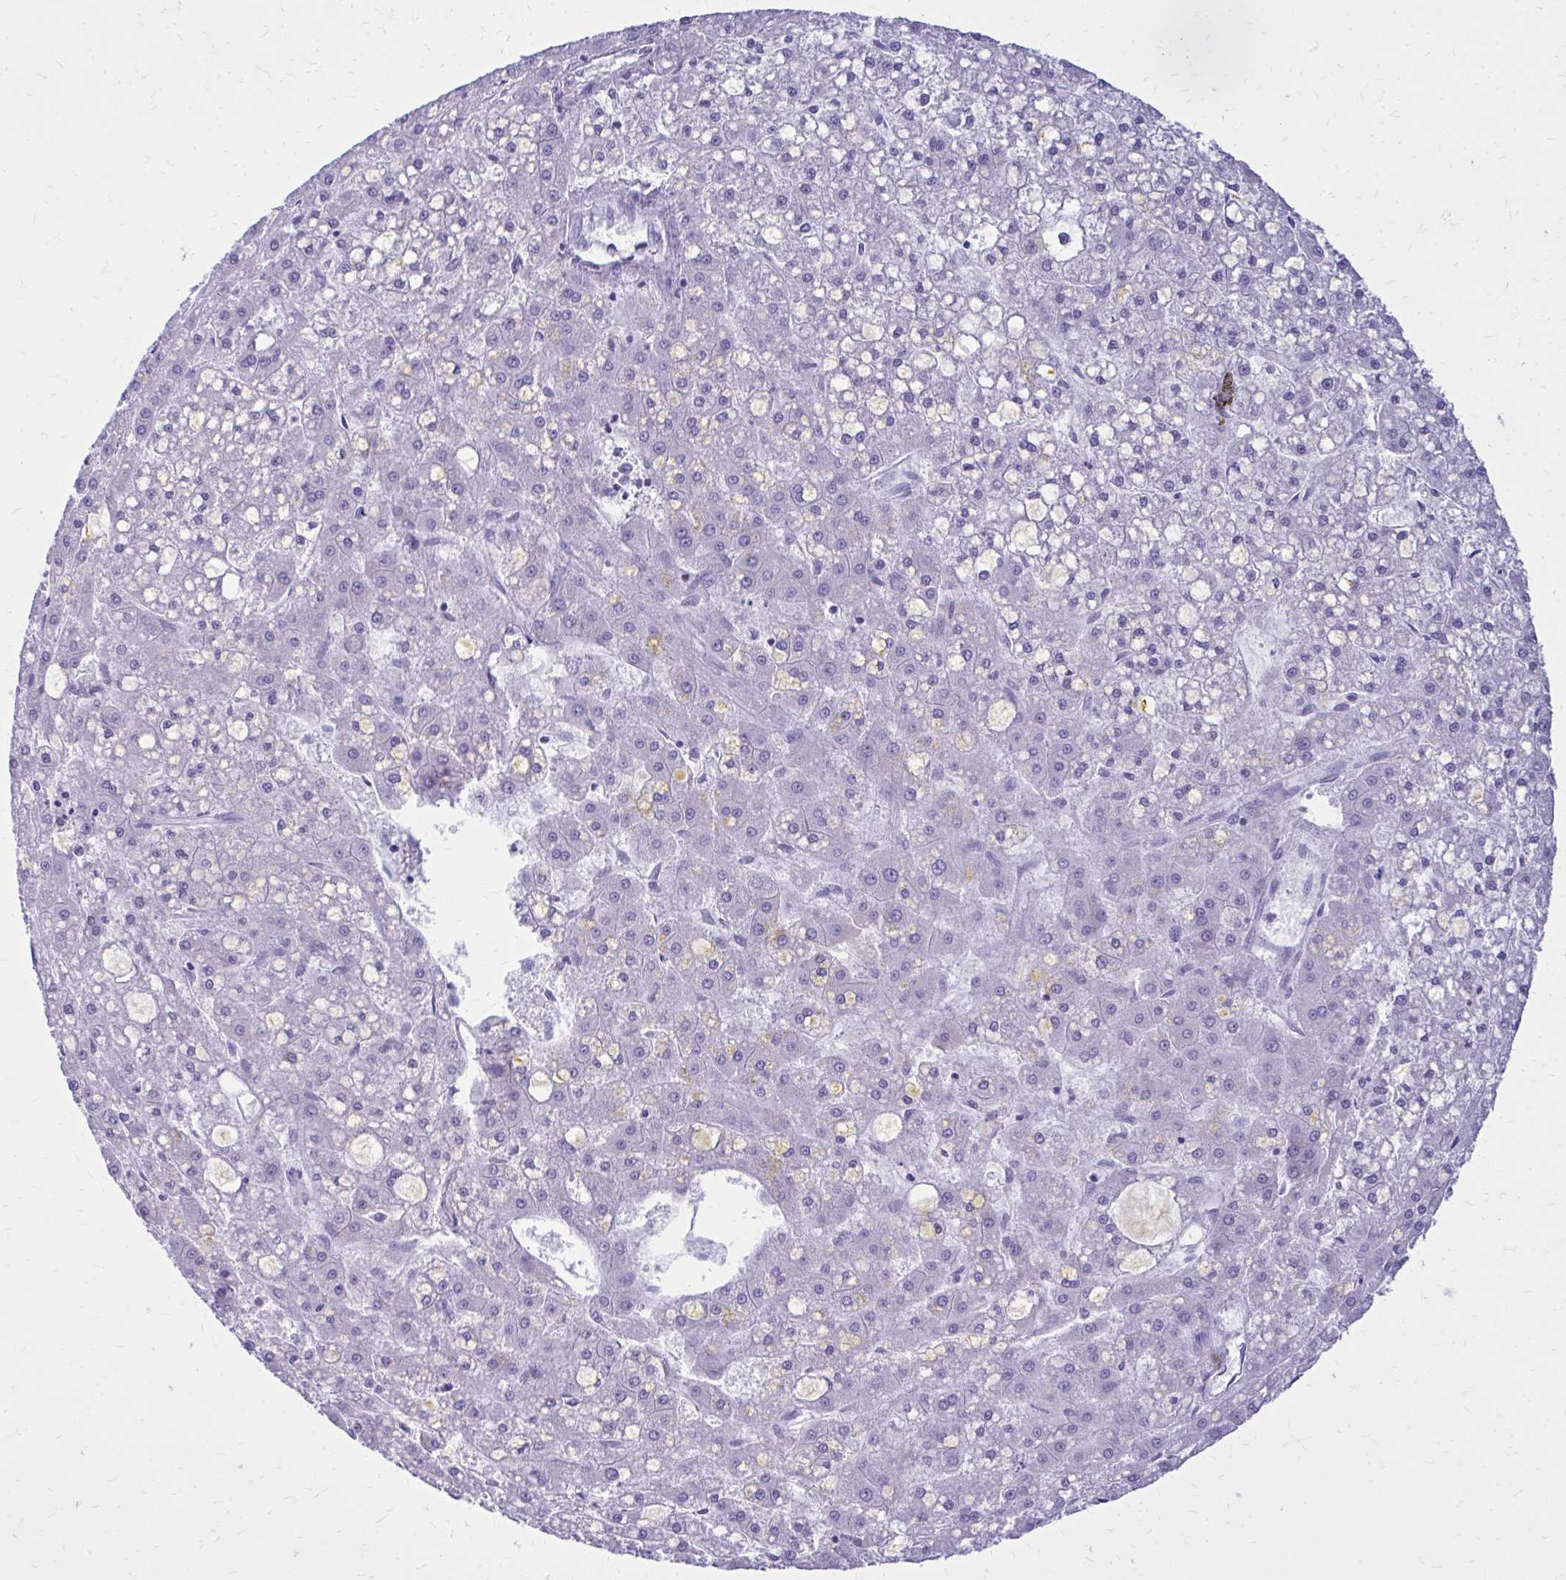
{"staining": {"intensity": "negative", "quantity": "none", "location": "none"}, "tissue": "liver cancer", "cell_type": "Tumor cells", "image_type": "cancer", "snomed": [{"axis": "morphology", "description": "Carcinoma, Hepatocellular, NOS"}, {"axis": "topography", "description": "Liver"}], "caption": "Tumor cells are negative for protein expression in human liver cancer (hepatocellular carcinoma). Nuclei are stained in blue.", "gene": "BCL6B", "patient": {"sex": "male", "age": 67}}